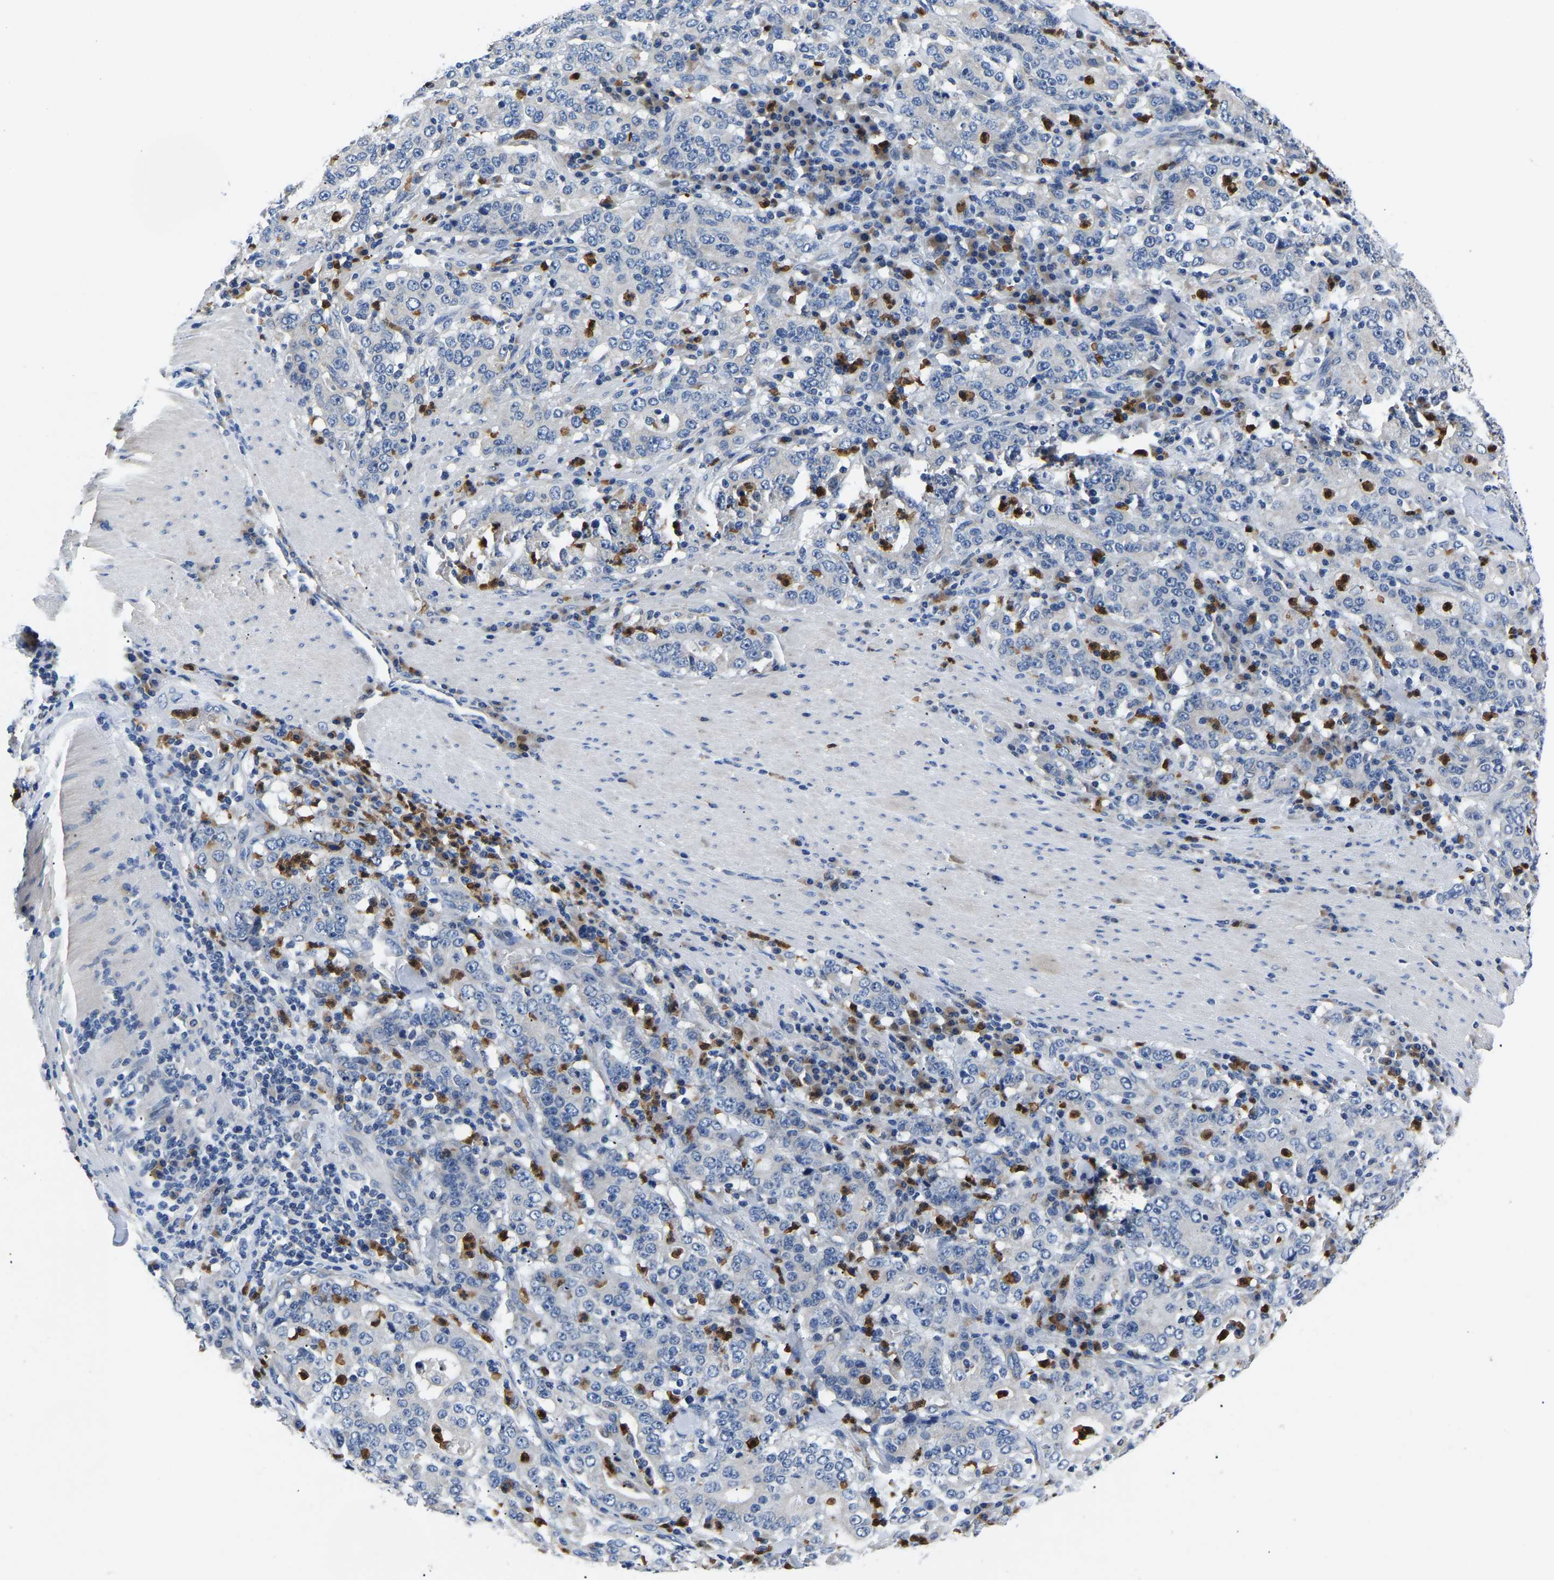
{"staining": {"intensity": "negative", "quantity": "none", "location": "none"}, "tissue": "stomach cancer", "cell_type": "Tumor cells", "image_type": "cancer", "snomed": [{"axis": "morphology", "description": "Normal tissue, NOS"}, {"axis": "morphology", "description": "Adenocarcinoma, NOS"}, {"axis": "topography", "description": "Stomach, upper"}, {"axis": "topography", "description": "Stomach"}], "caption": "This is a image of immunohistochemistry (IHC) staining of stomach cancer (adenocarcinoma), which shows no positivity in tumor cells.", "gene": "TOR1B", "patient": {"sex": "male", "age": 59}}